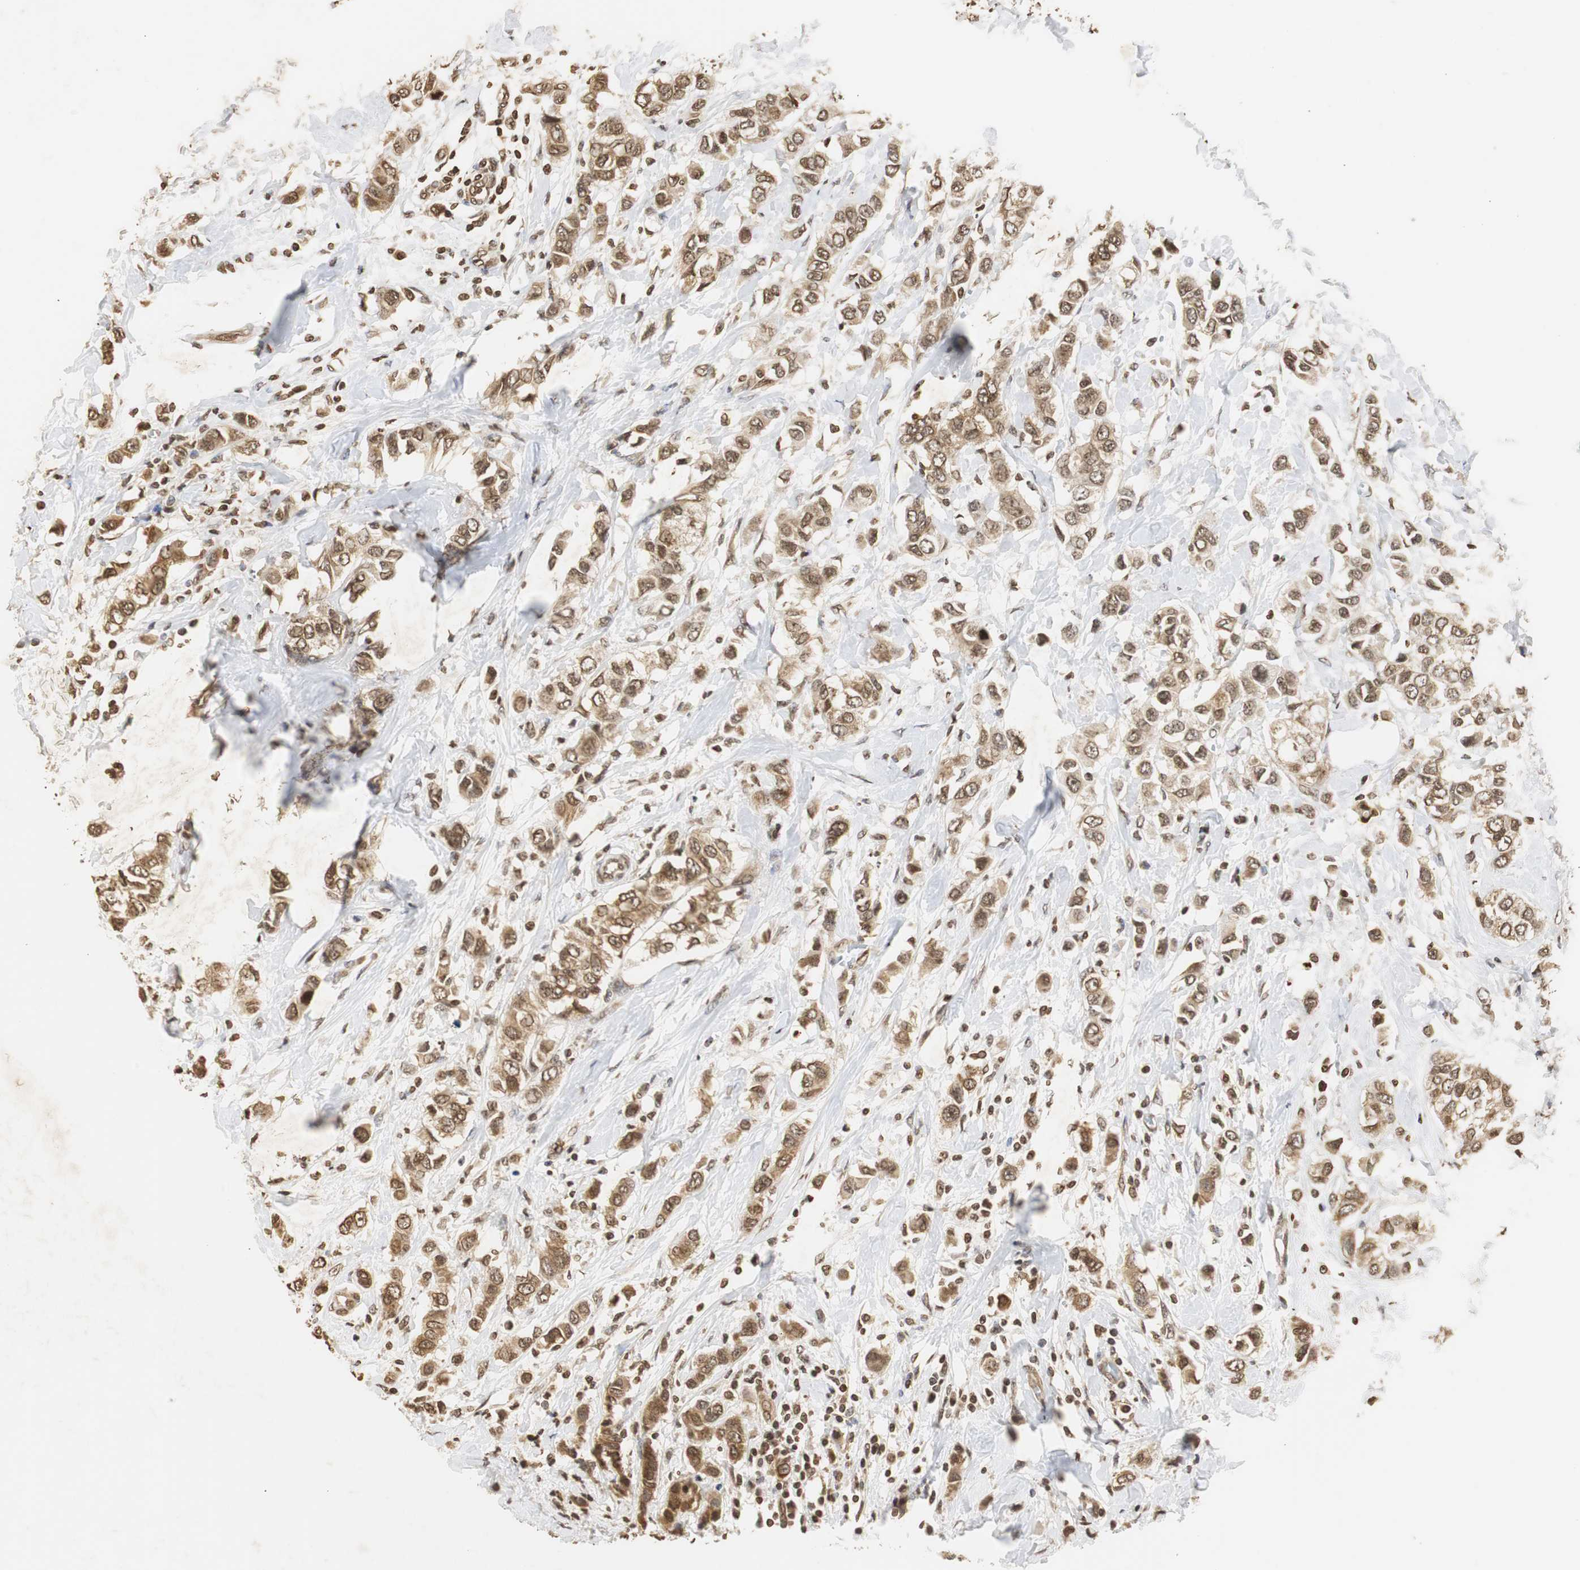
{"staining": {"intensity": "moderate", "quantity": ">75%", "location": "cytoplasmic/membranous"}, "tissue": "breast cancer", "cell_type": "Tumor cells", "image_type": "cancer", "snomed": [{"axis": "morphology", "description": "Duct carcinoma"}, {"axis": "topography", "description": "Breast"}], "caption": "Breast cancer tissue reveals moderate cytoplasmic/membranous expression in approximately >75% of tumor cells, visualized by immunohistochemistry.", "gene": "ZFC3H1", "patient": {"sex": "female", "age": 50}}